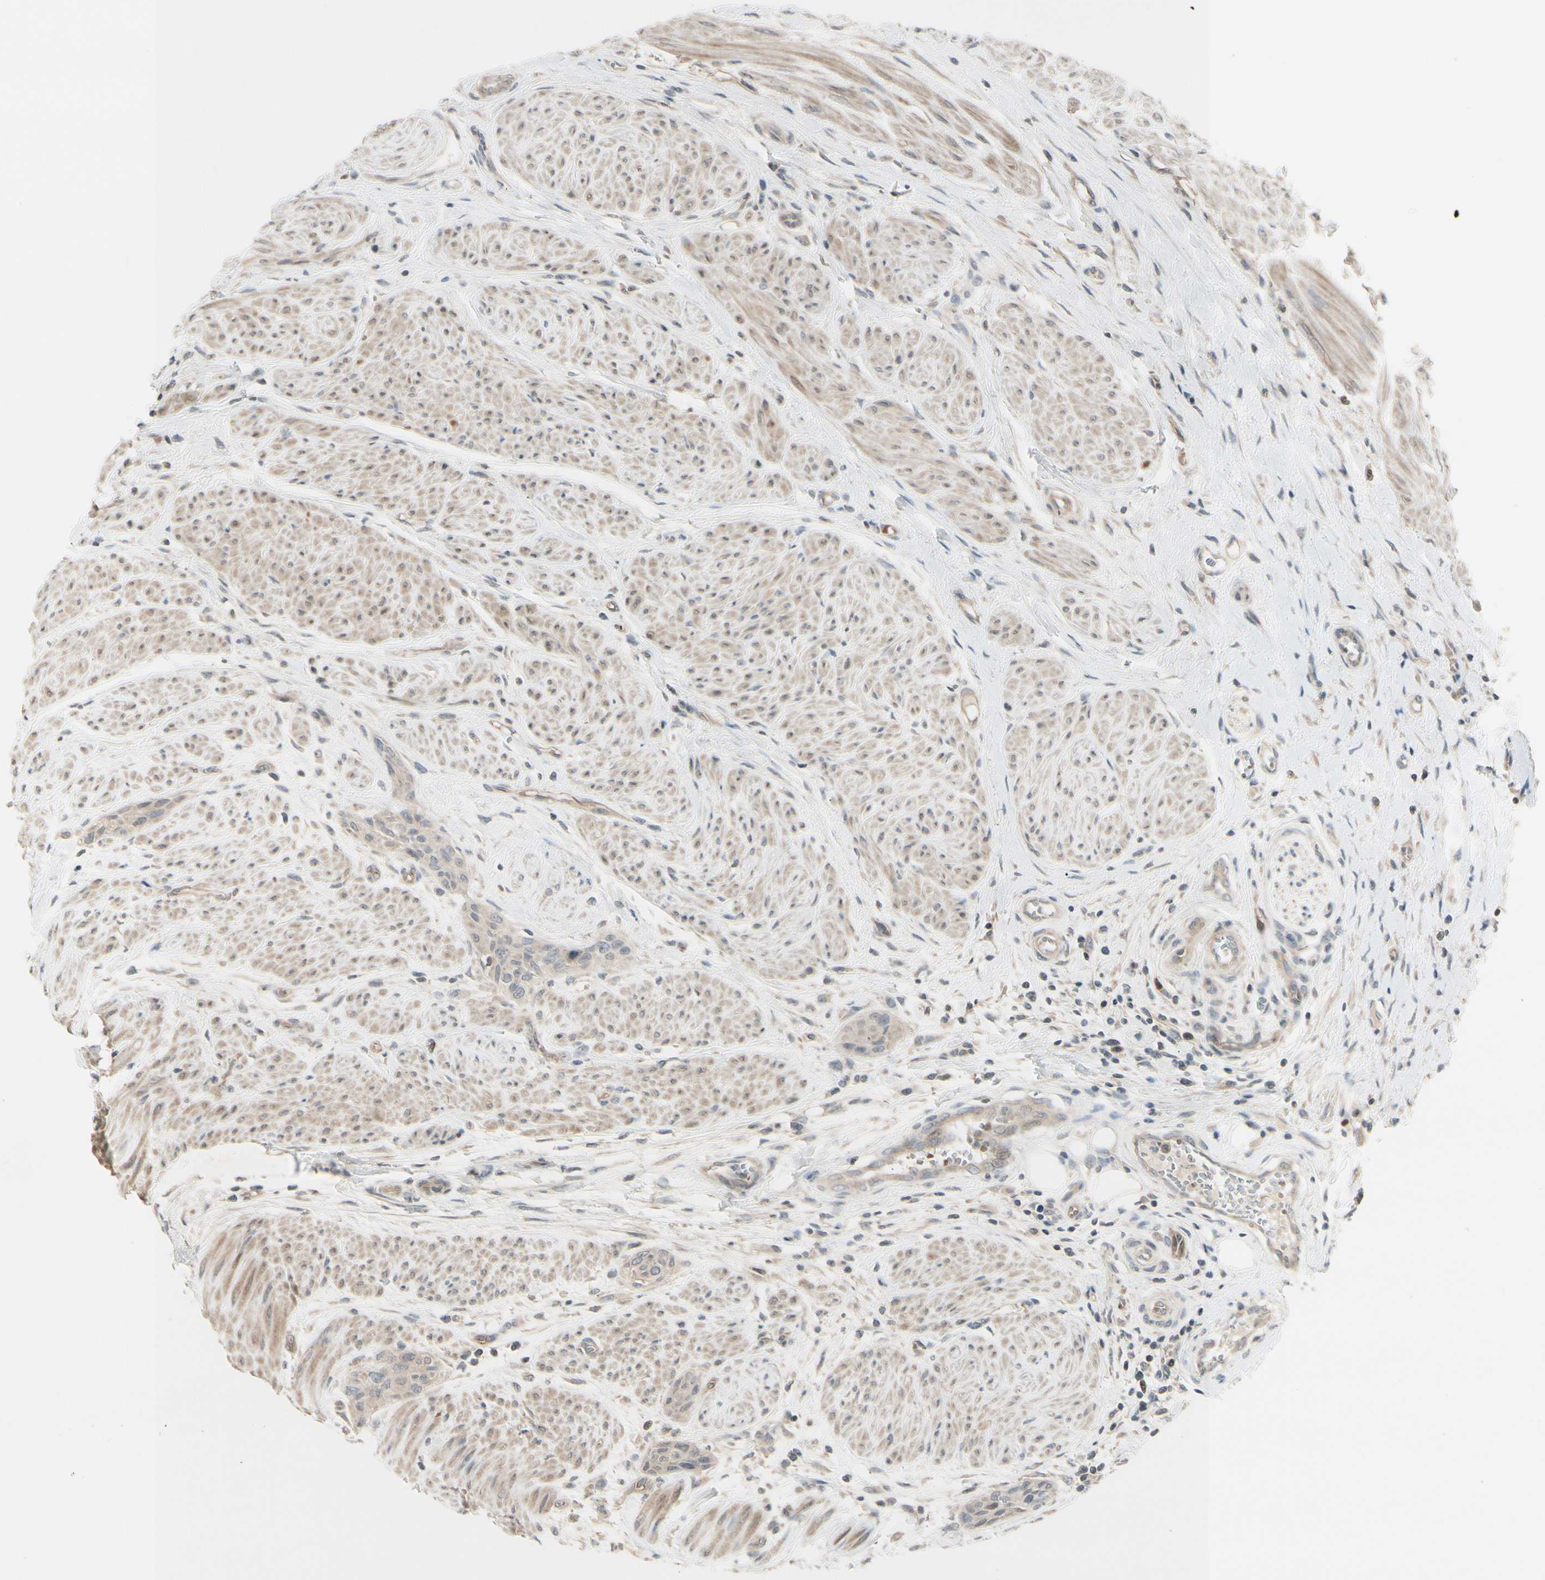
{"staining": {"intensity": "weak", "quantity": "25%-75%", "location": "cytoplasmic/membranous"}, "tissue": "urothelial cancer", "cell_type": "Tumor cells", "image_type": "cancer", "snomed": [{"axis": "morphology", "description": "Urothelial carcinoma, High grade"}, {"axis": "topography", "description": "Urinary bladder"}], "caption": "Urothelial cancer stained with IHC reveals weak cytoplasmic/membranous positivity in approximately 25%-75% of tumor cells. The protein of interest is shown in brown color, while the nuclei are stained blue.", "gene": "FGF10", "patient": {"sex": "male", "age": 35}}